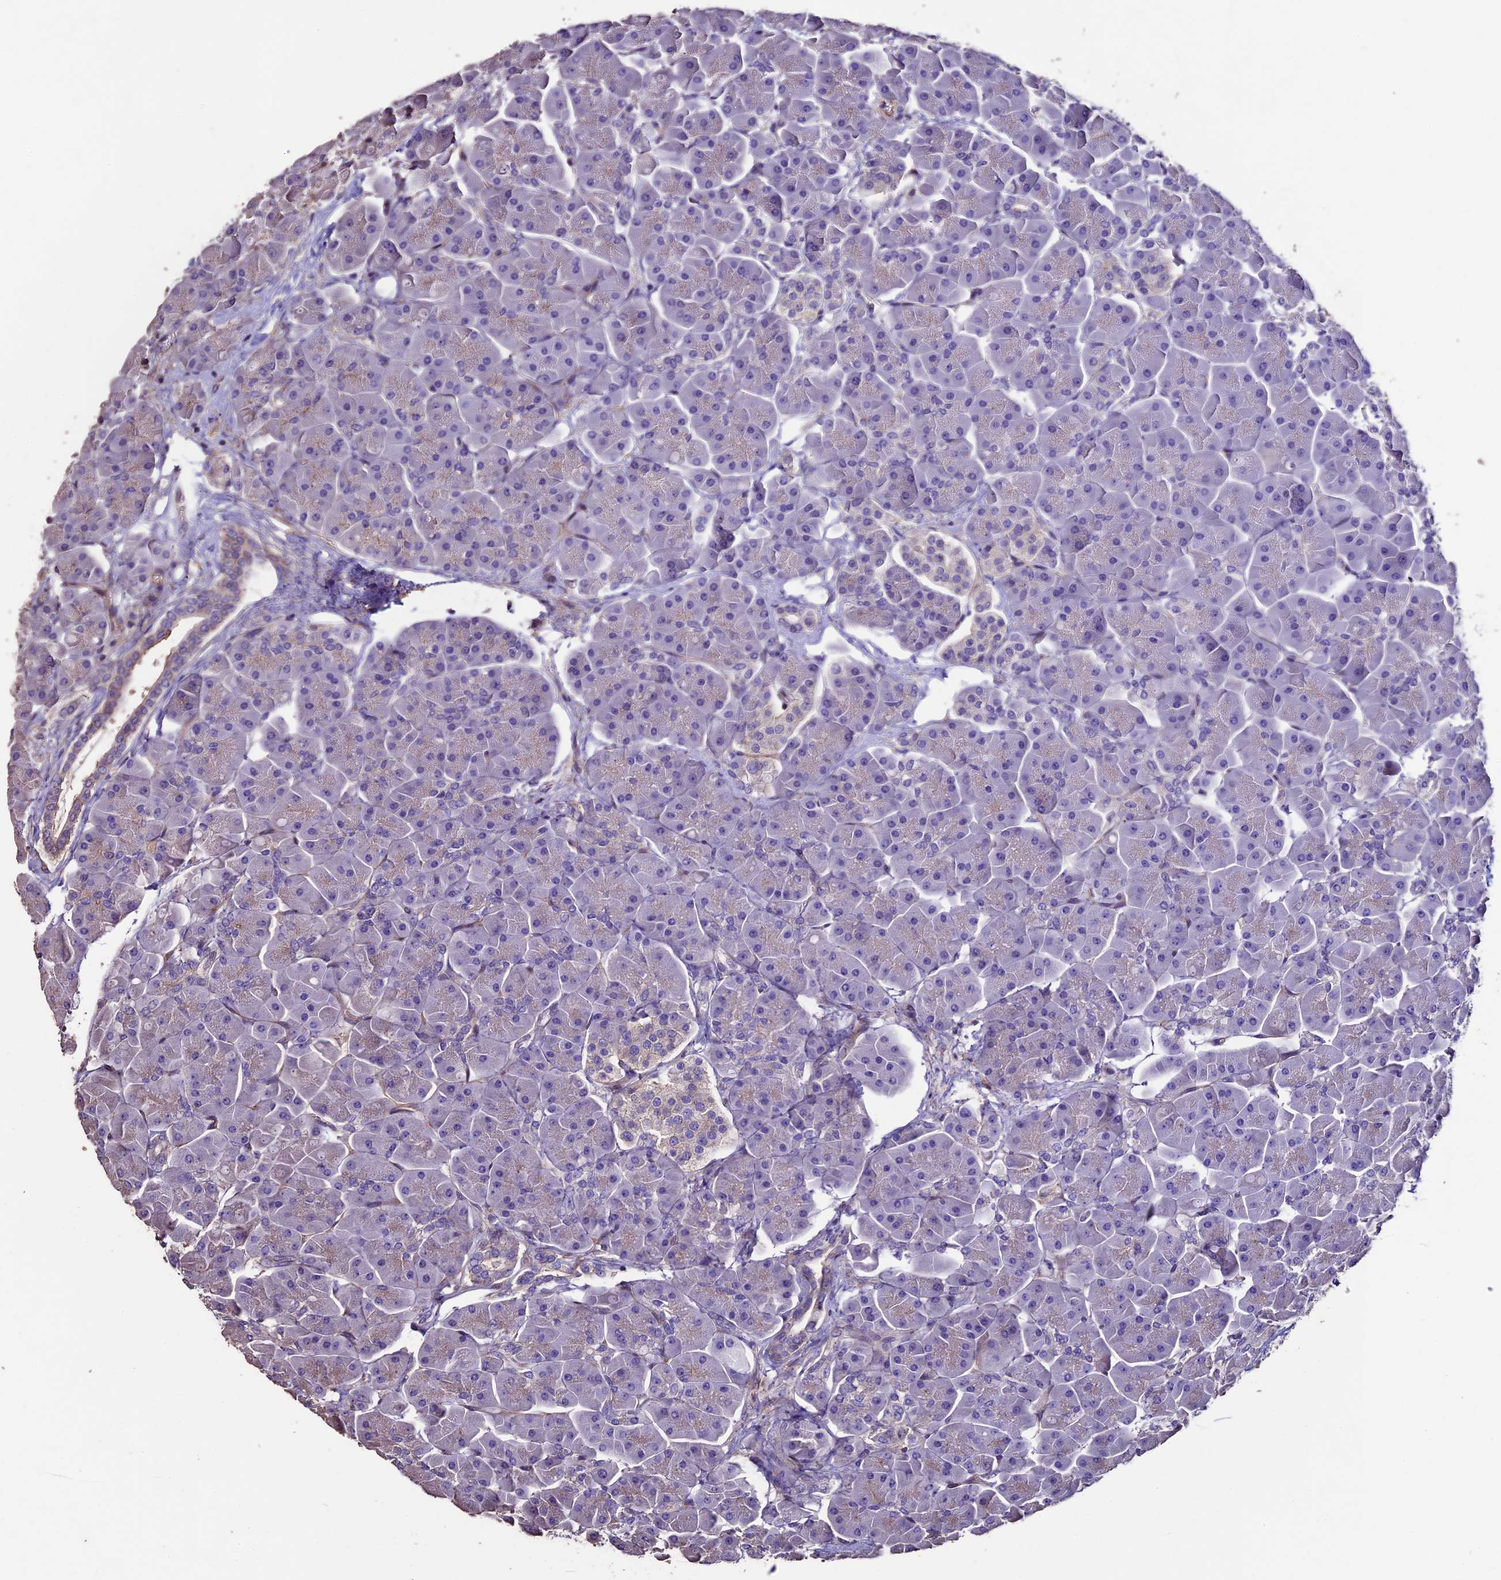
{"staining": {"intensity": "moderate", "quantity": "<25%", "location": "cytoplasmic/membranous"}, "tissue": "pancreas", "cell_type": "Exocrine glandular cells", "image_type": "normal", "snomed": [{"axis": "morphology", "description": "Normal tissue, NOS"}, {"axis": "topography", "description": "Pancreas"}], "caption": "Immunohistochemical staining of benign pancreas shows low levels of moderate cytoplasmic/membranous positivity in approximately <25% of exocrine glandular cells. Immunohistochemistry stains the protein in brown and the nuclei are stained blue.", "gene": "USB1", "patient": {"sex": "male", "age": 66}}